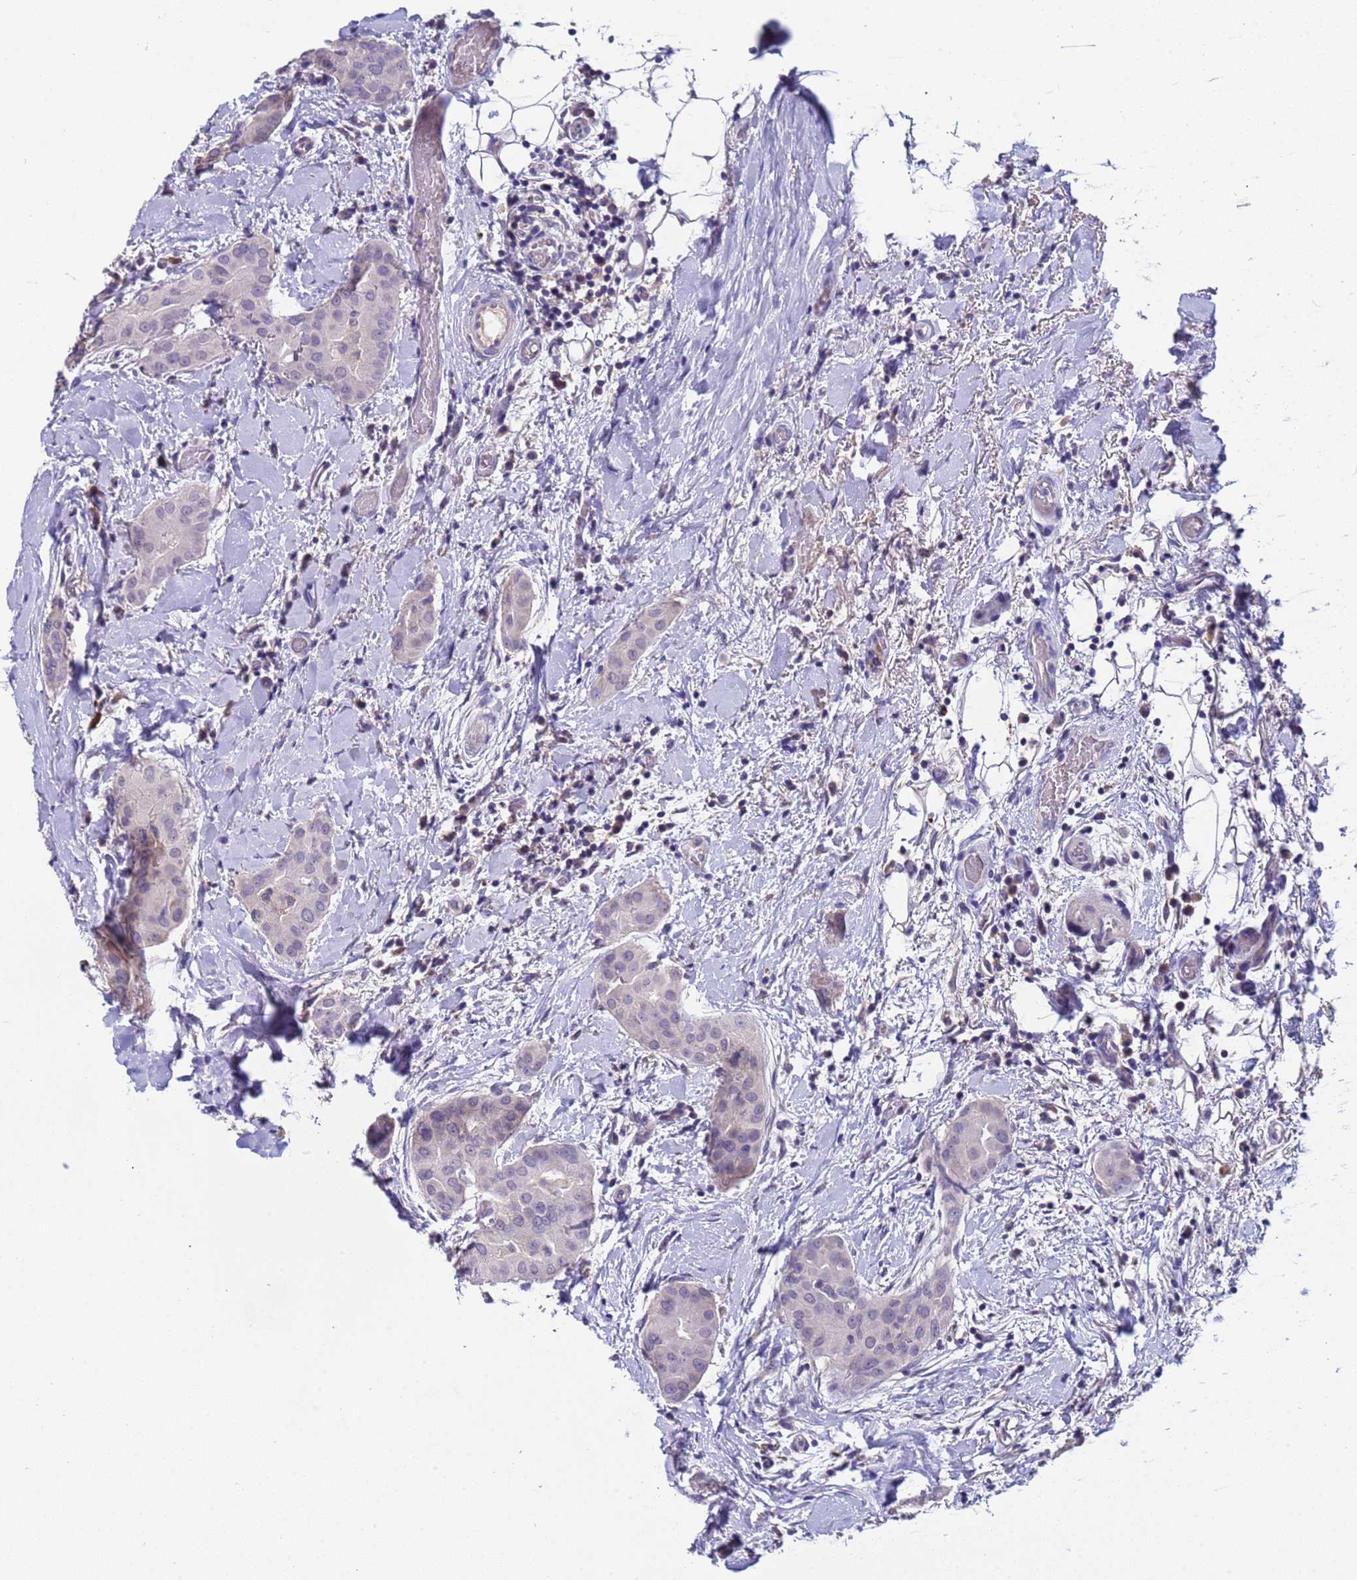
{"staining": {"intensity": "negative", "quantity": "none", "location": "none"}, "tissue": "thyroid cancer", "cell_type": "Tumor cells", "image_type": "cancer", "snomed": [{"axis": "morphology", "description": "Papillary adenocarcinoma, NOS"}, {"axis": "topography", "description": "Thyroid gland"}], "caption": "The photomicrograph demonstrates no staining of tumor cells in thyroid cancer (papillary adenocarcinoma).", "gene": "ZNF248", "patient": {"sex": "male", "age": 33}}